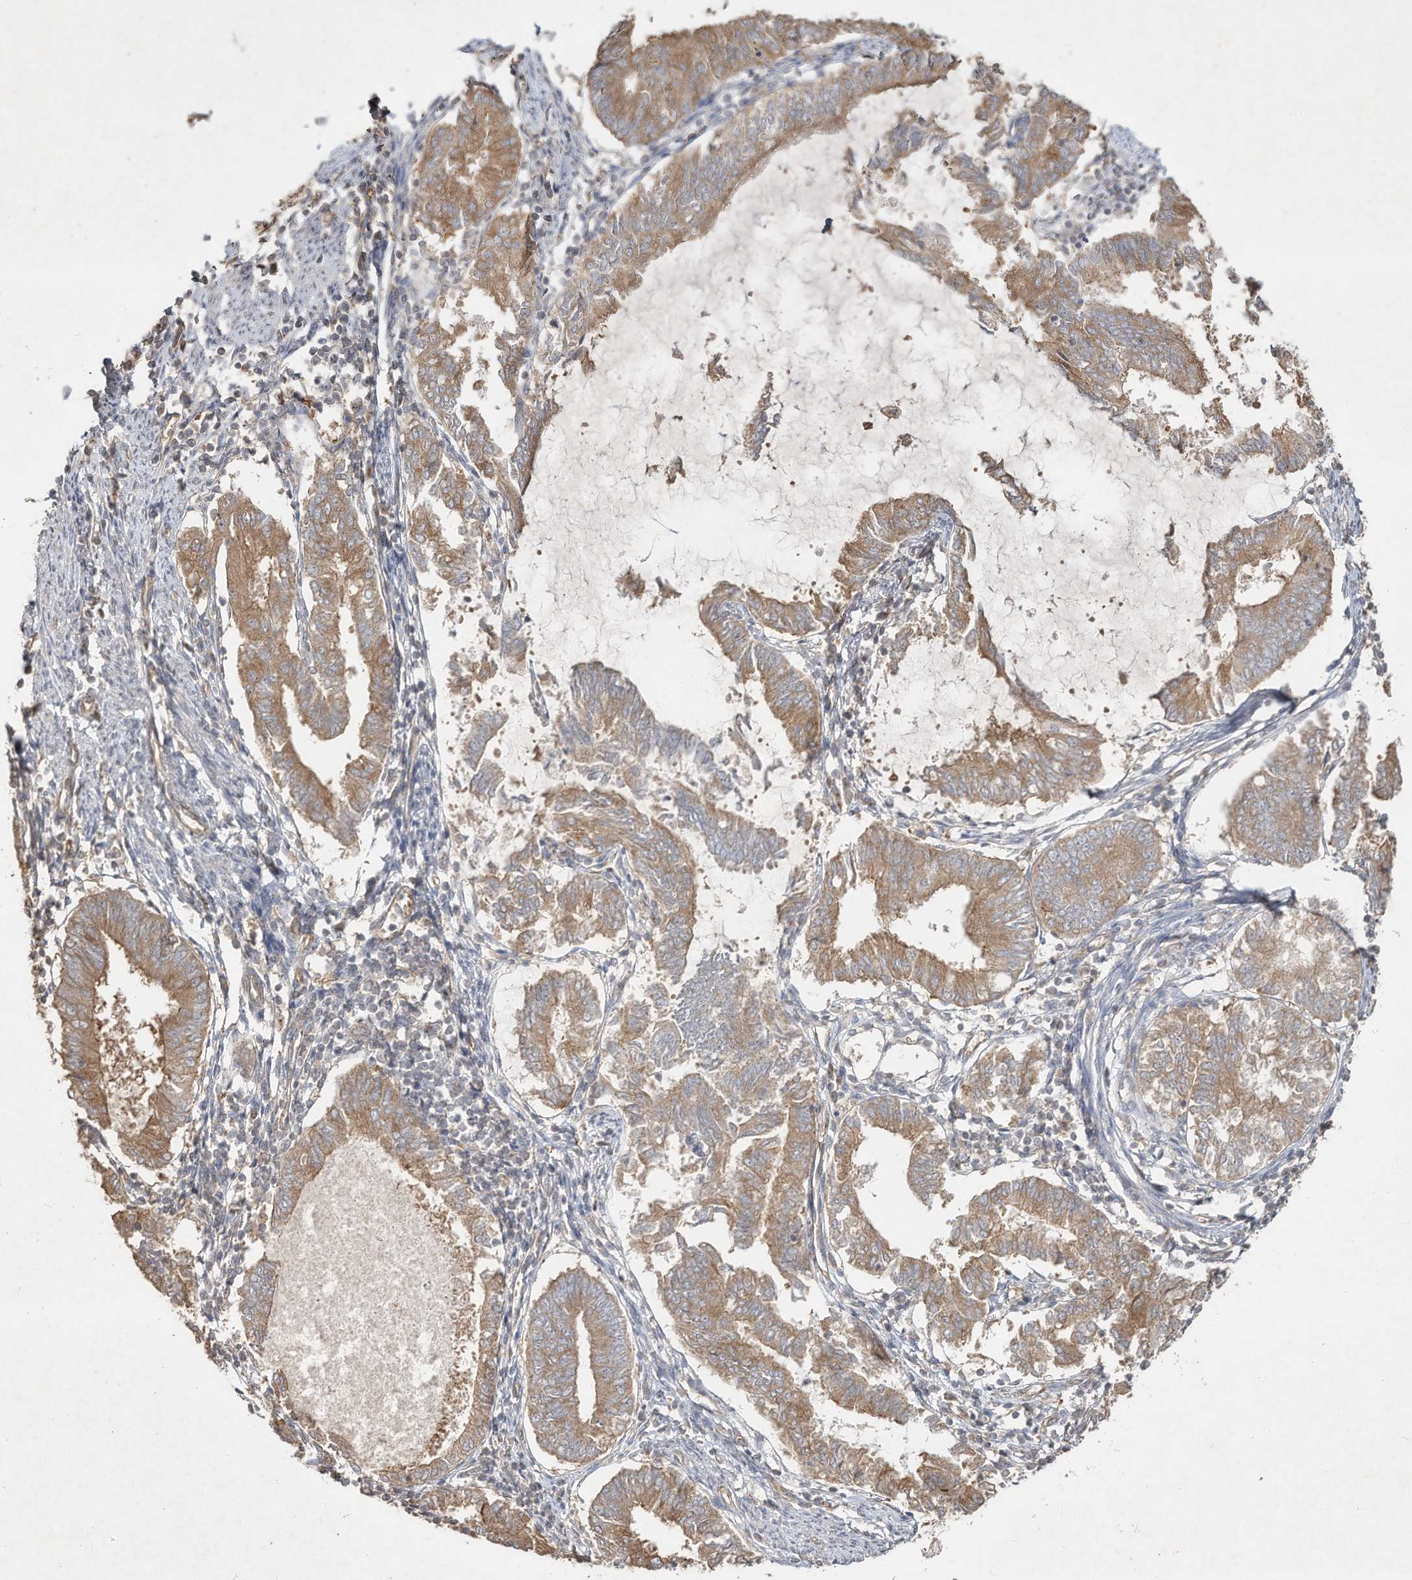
{"staining": {"intensity": "moderate", "quantity": ">75%", "location": "cytoplasmic/membranous"}, "tissue": "endometrial cancer", "cell_type": "Tumor cells", "image_type": "cancer", "snomed": [{"axis": "morphology", "description": "Adenocarcinoma, NOS"}, {"axis": "topography", "description": "Endometrium"}], "caption": "Immunohistochemistry (DAB) staining of endometrial cancer (adenocarcinoma) shows moderate cytoplasmic/membranous protein staining in approximately >75% of tumor cells.", "gene": "DYNC1I2", "patient": {"sex": "female", "age": 86}}